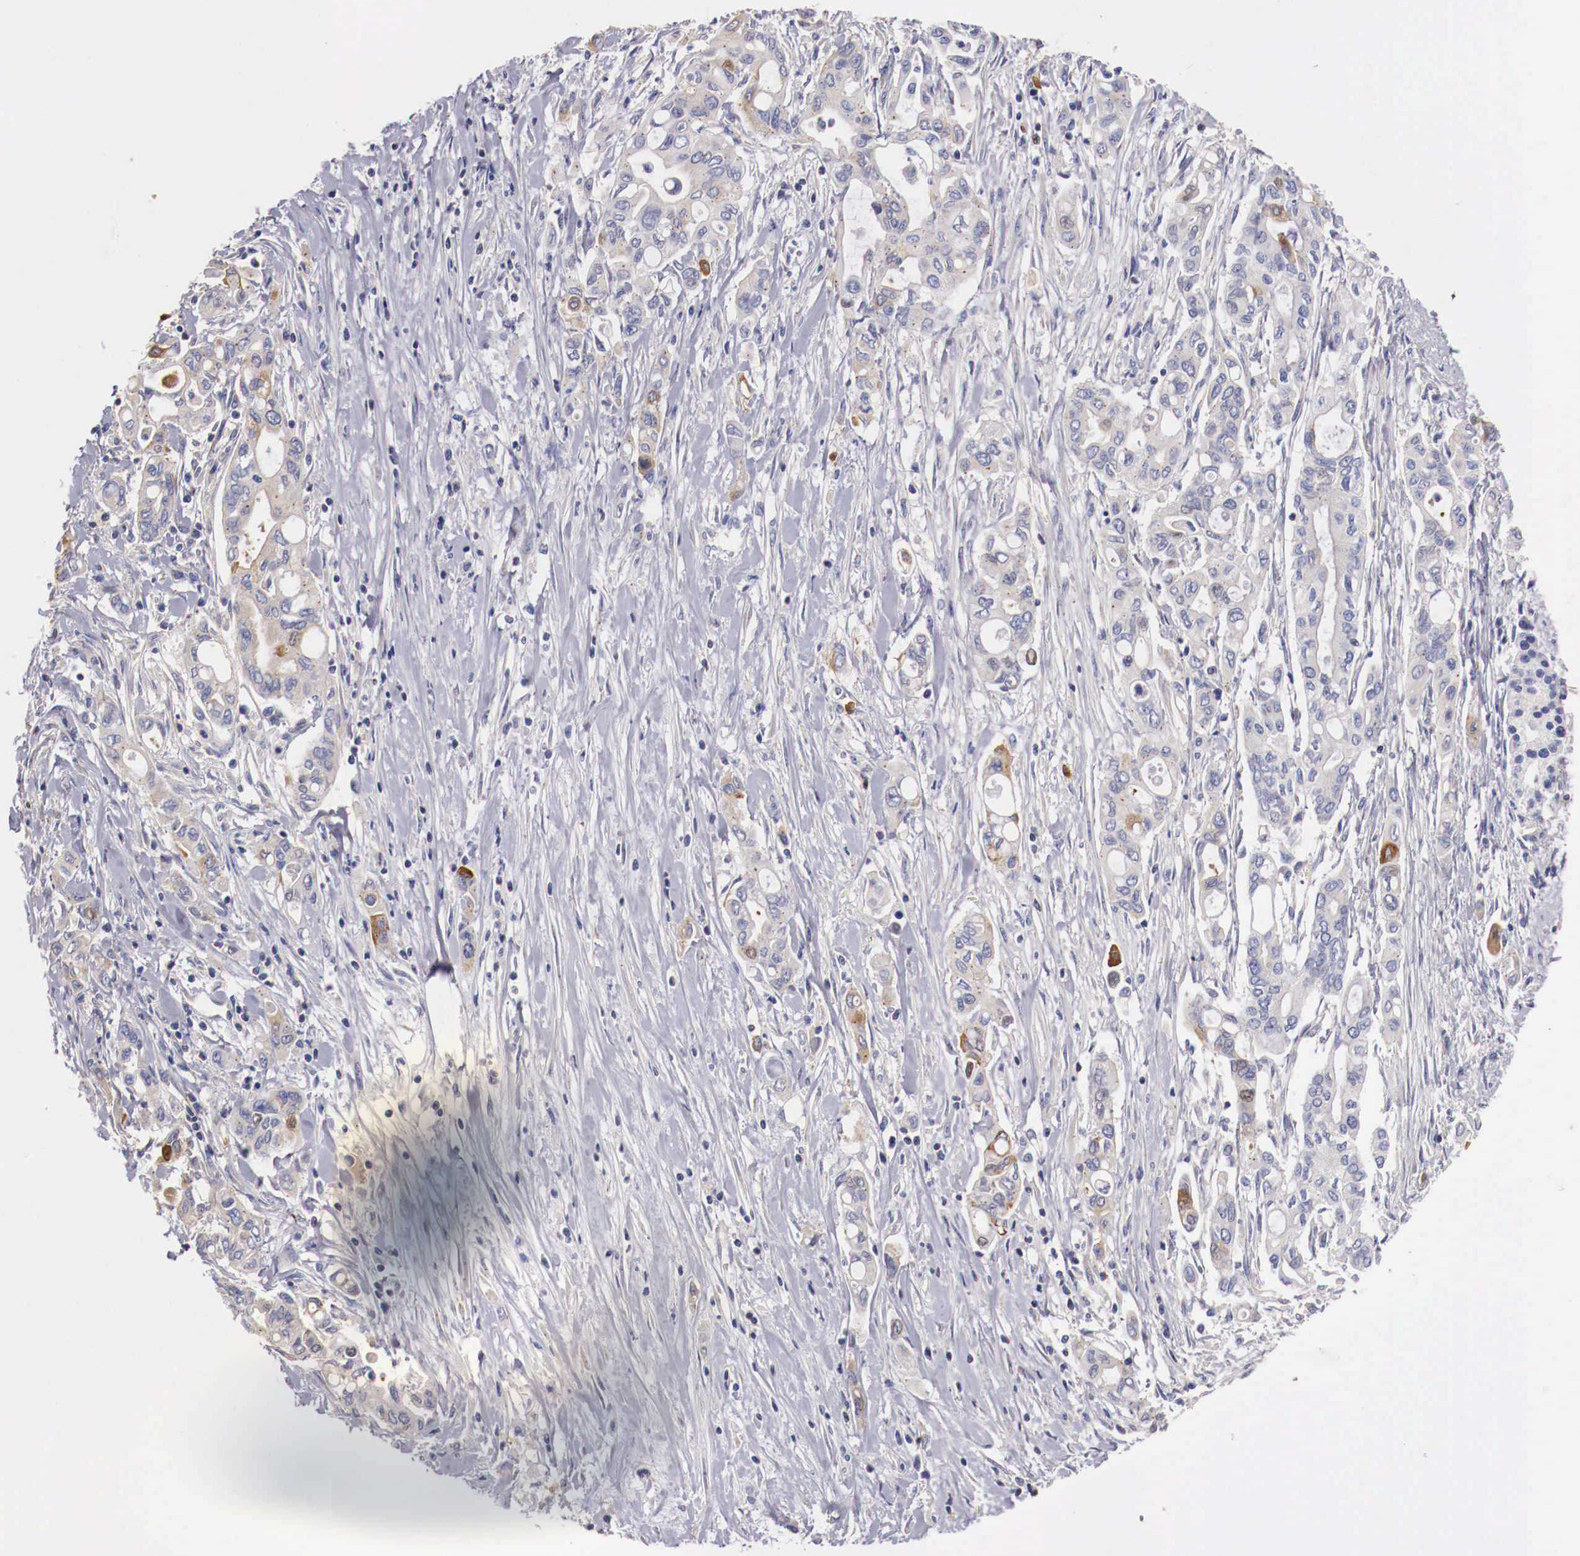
{"staining": {"intensity": "weak", "quantity": "<25%", "location": "cytoplasmic/membranous"}, "tissue": "pancreatic cancer", "cell_type": "Tumor cells", "image_type": "cancer", "snomed": [{"axis": "morphology", "description": "Adenocarcinoma, NOS"}, {"axis": "topography", "description": "Pancreas"}], "caption": "Micrograph shows no protein staining in tumor cells of pancreatic adenocarcinoma tissue.", "gene": "PITPNA", "patient": {"sex": "female", "age": 57}}